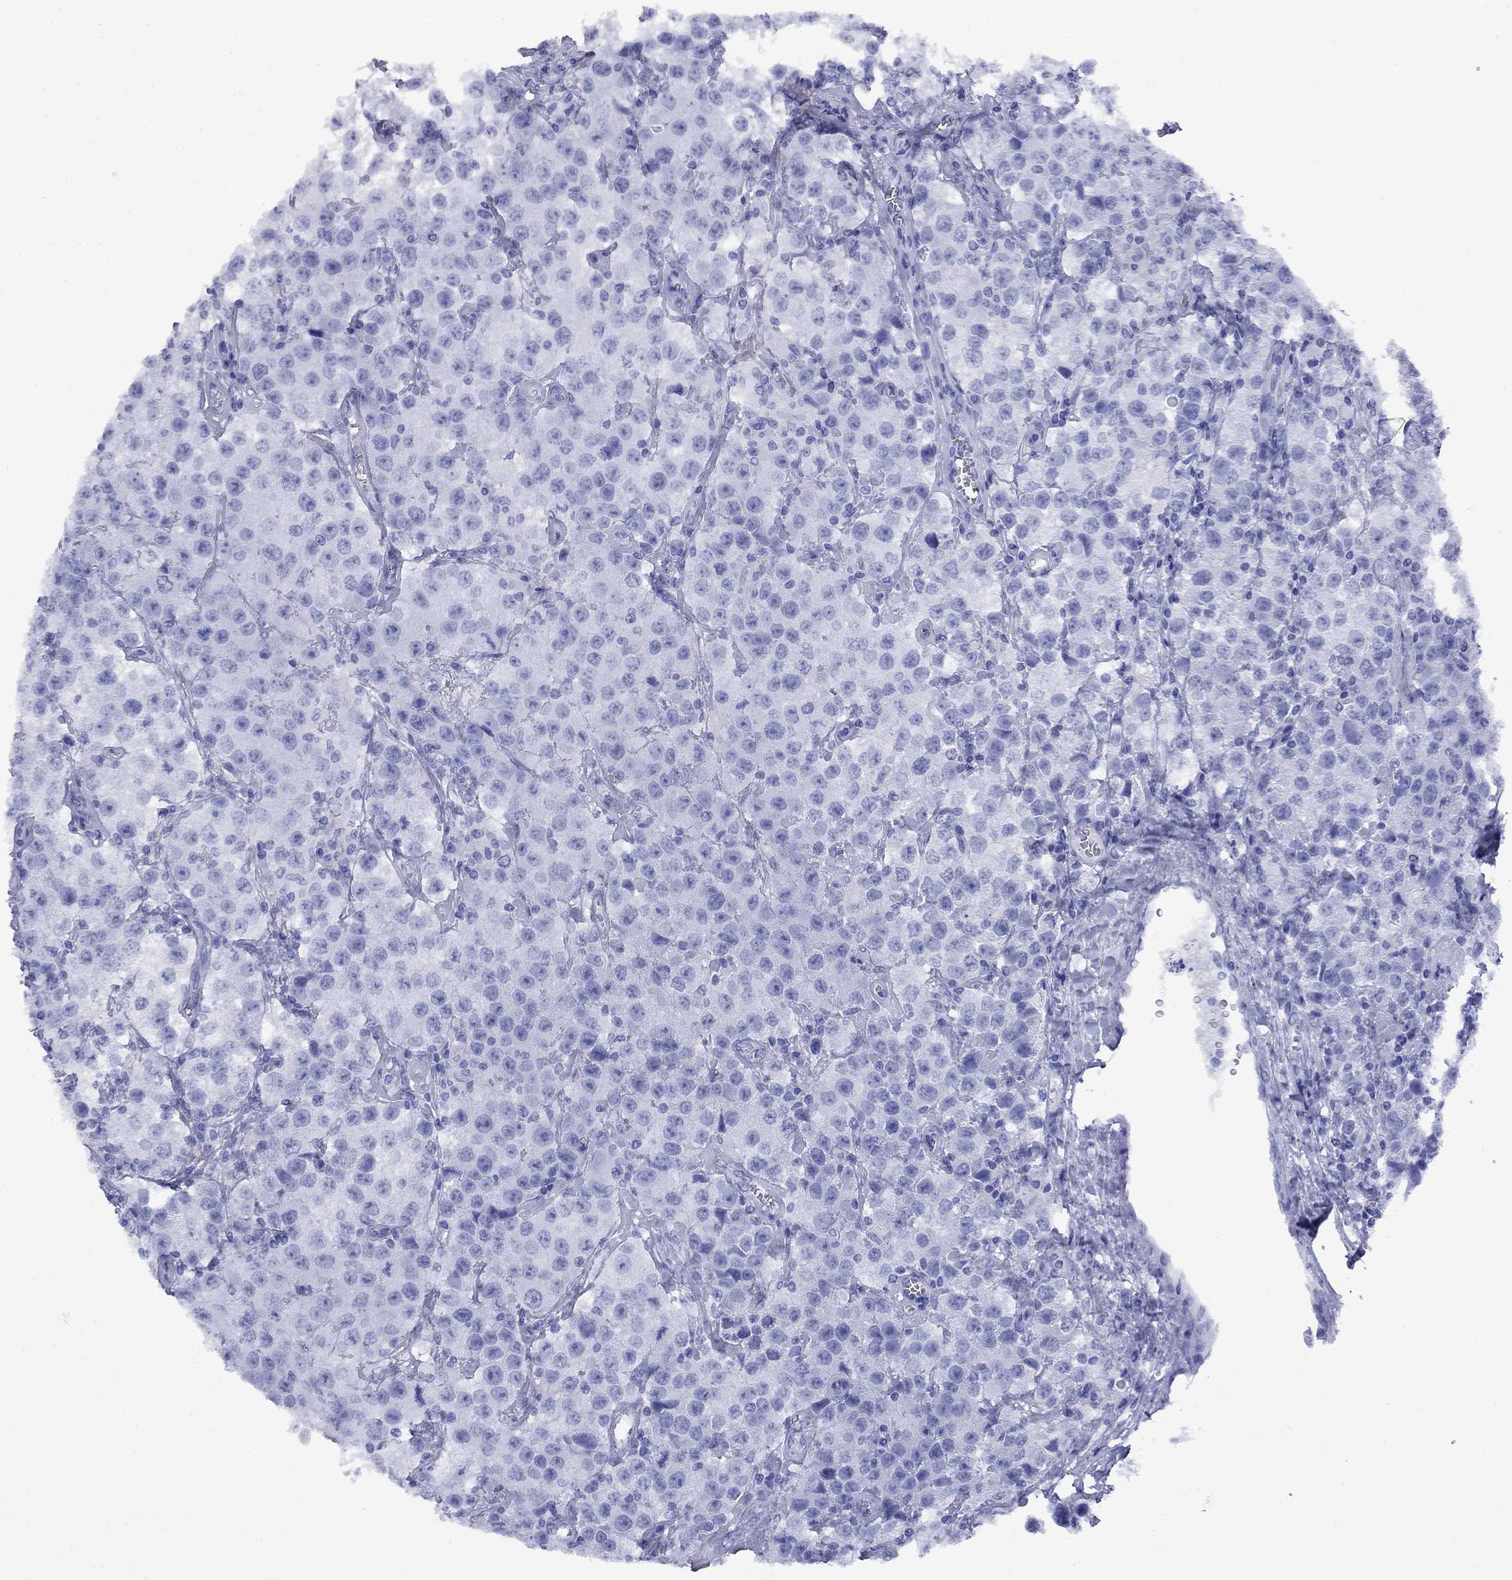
{"staining": {"intensity": "negative", "quantity": "none", "location": "none"}, "tissue": "testis cancer", "cell_type": "Tumor cells", "image_type": "cancer", "snomed": [{"axis": "morphology", "description": "Seminoma, NOS"}, {"axis": "topography", "description": "Testis"}], "caption": "IHC histopathology image of human testis seminoma stained for a protein (brown), which reveals no positivity in tumor cells.", "gene": "ROM1", "patient": {"sex": "male", "age": 52}}